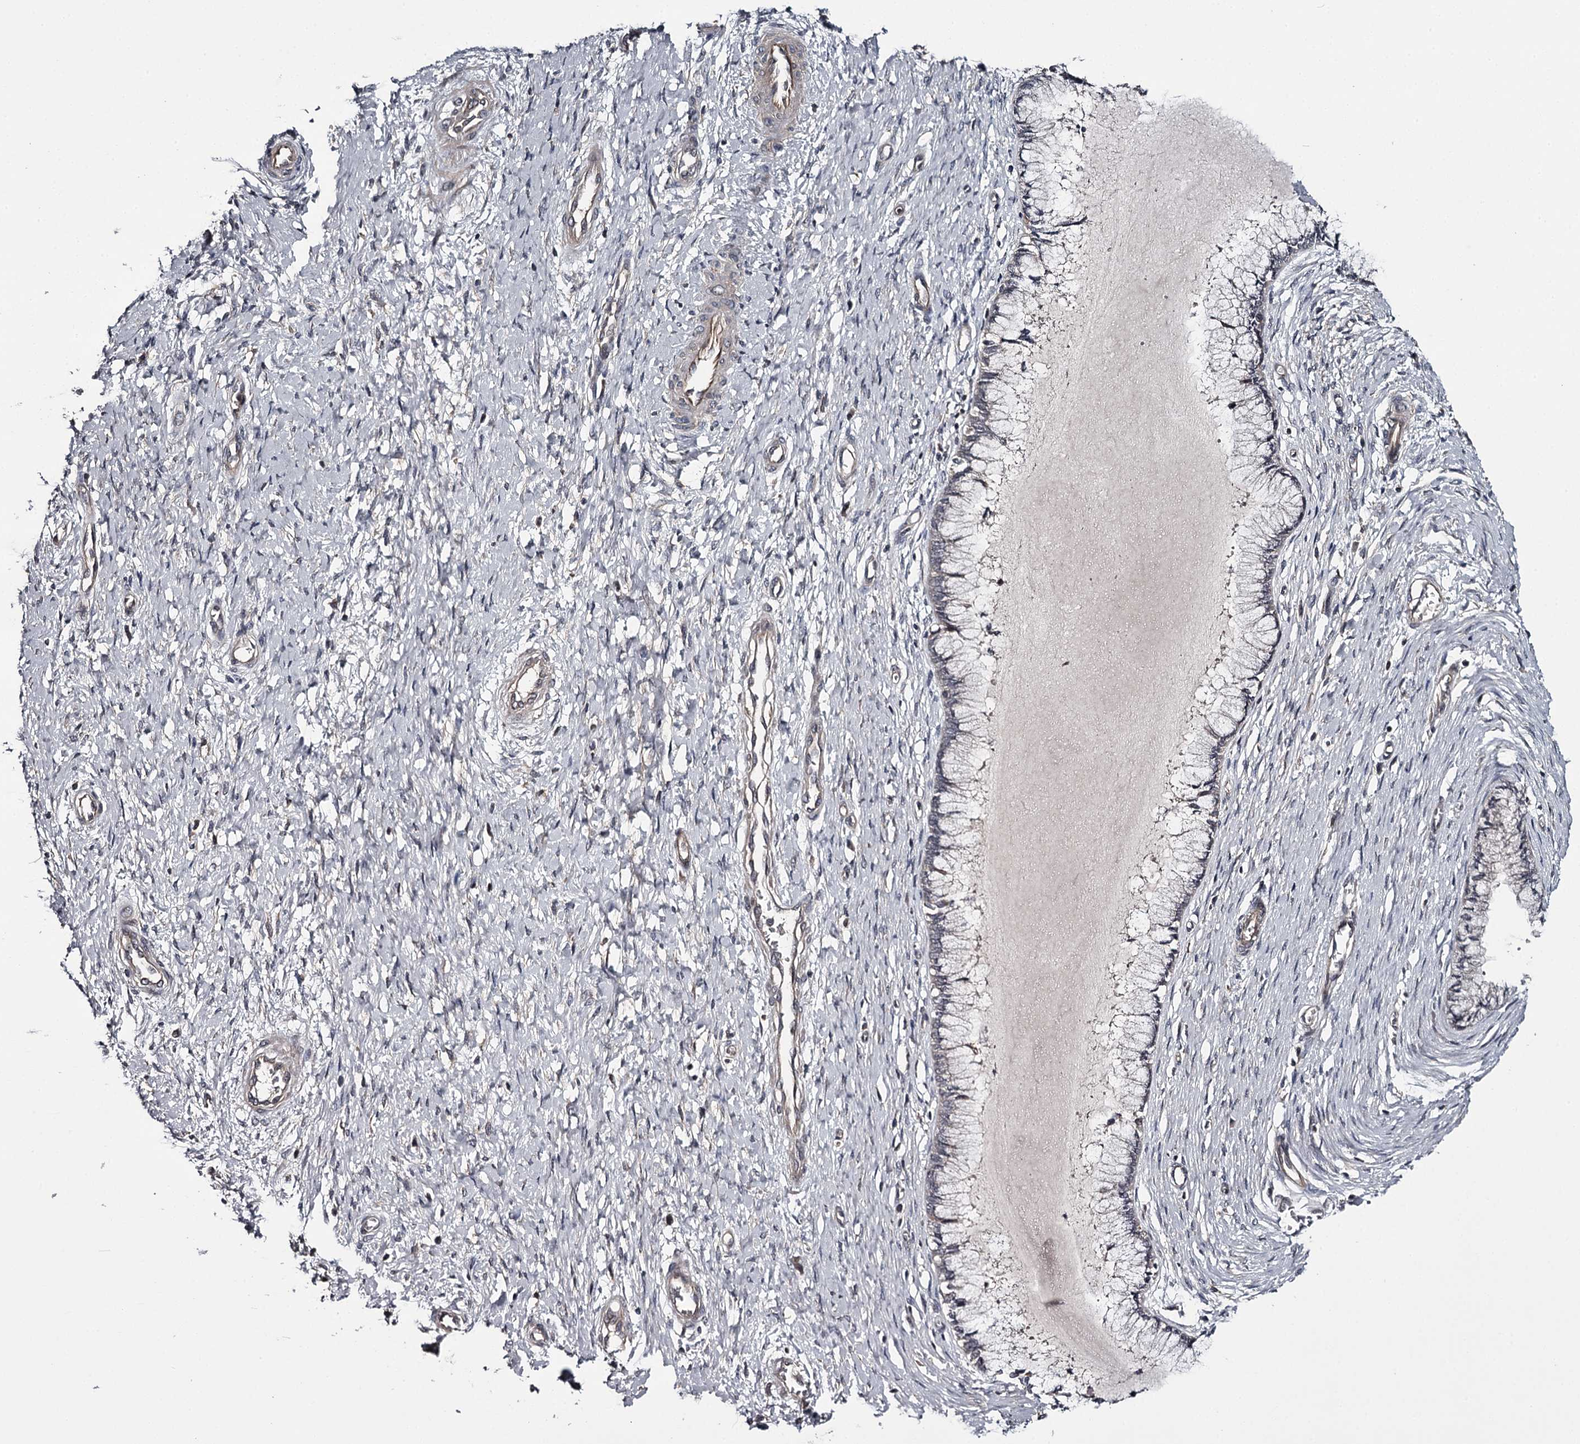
{"staining": {"intensity": "negative", "quantity": "none", "location": "none"}, "tissue": "cervix", "cell_type": "Glandular cells", "image_type": "normal", "snomed": [{"axis": "morphology", "description": "Normal tissue, NOS"}, {"axis": "topography", "description": "Cervix"}], "caption": "Cervix was stained to show a protein in brown. There is no significant expression in glandular cells. The staining was performed using DAB to visualize the protein expression in brown, while the nuclei were stained in blue with hematoxylin (Magnification: 20x).", "gene": "CWF19L2", "patient": {"sex": "female", "age": 55}}